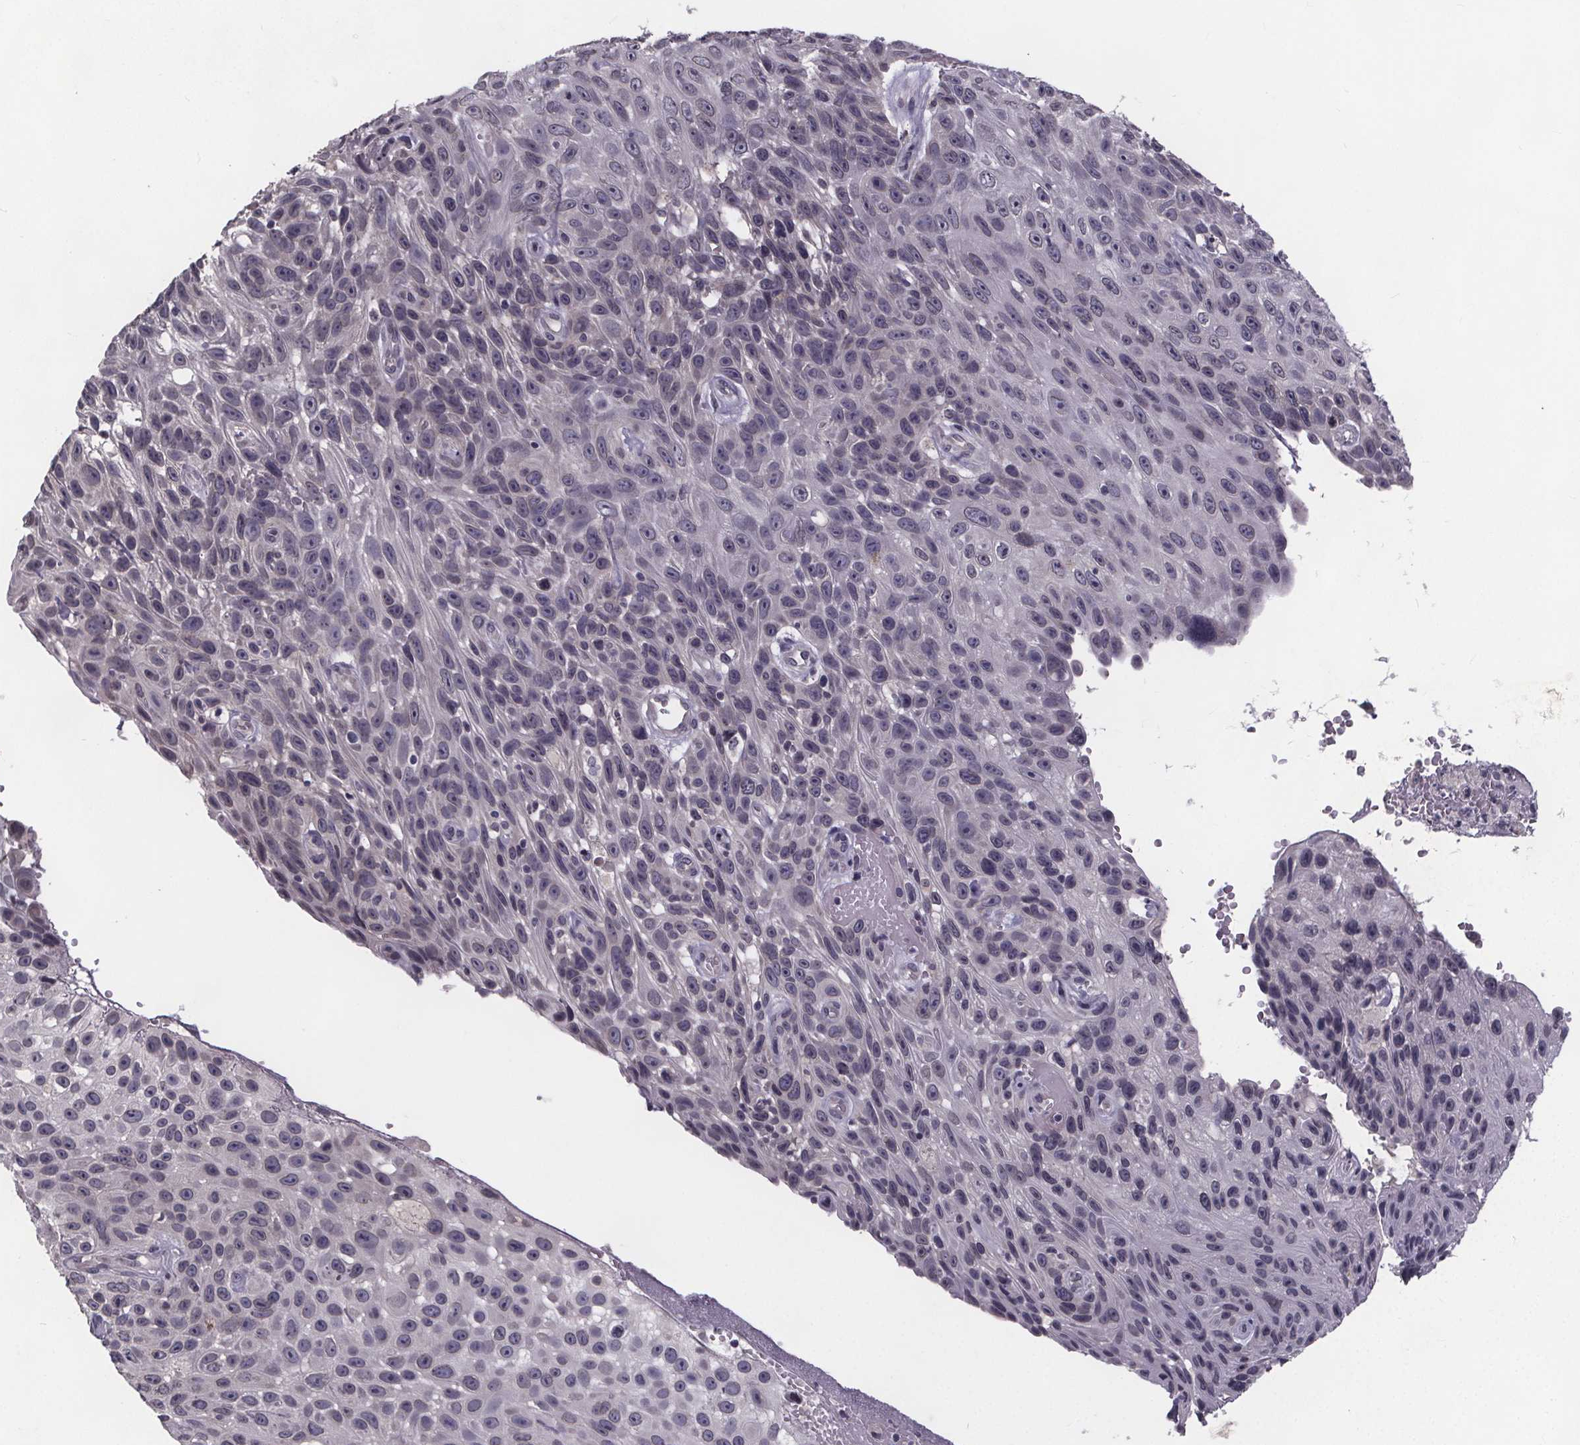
{"staining": {"intensity": "negative", "quantity": "none", "location": "none"}, "tissue": "skin cancer", "cell_type": "Tumor cells", "image_type": "cancer", "snomed": [{"axis": "morphology", "description": "Squamous cell carcinoma, NOS"}, {"axis": "topography", "description": "Skin"}], "caption": "An immunohistochemistry photomicrograph of skin squamous cell carcinoma is shown. There is no staining in tumor cells of skin squamous cell carcinoma.", "gene": "FAM181B", "patient": {"sex": "male", "age": 82}}